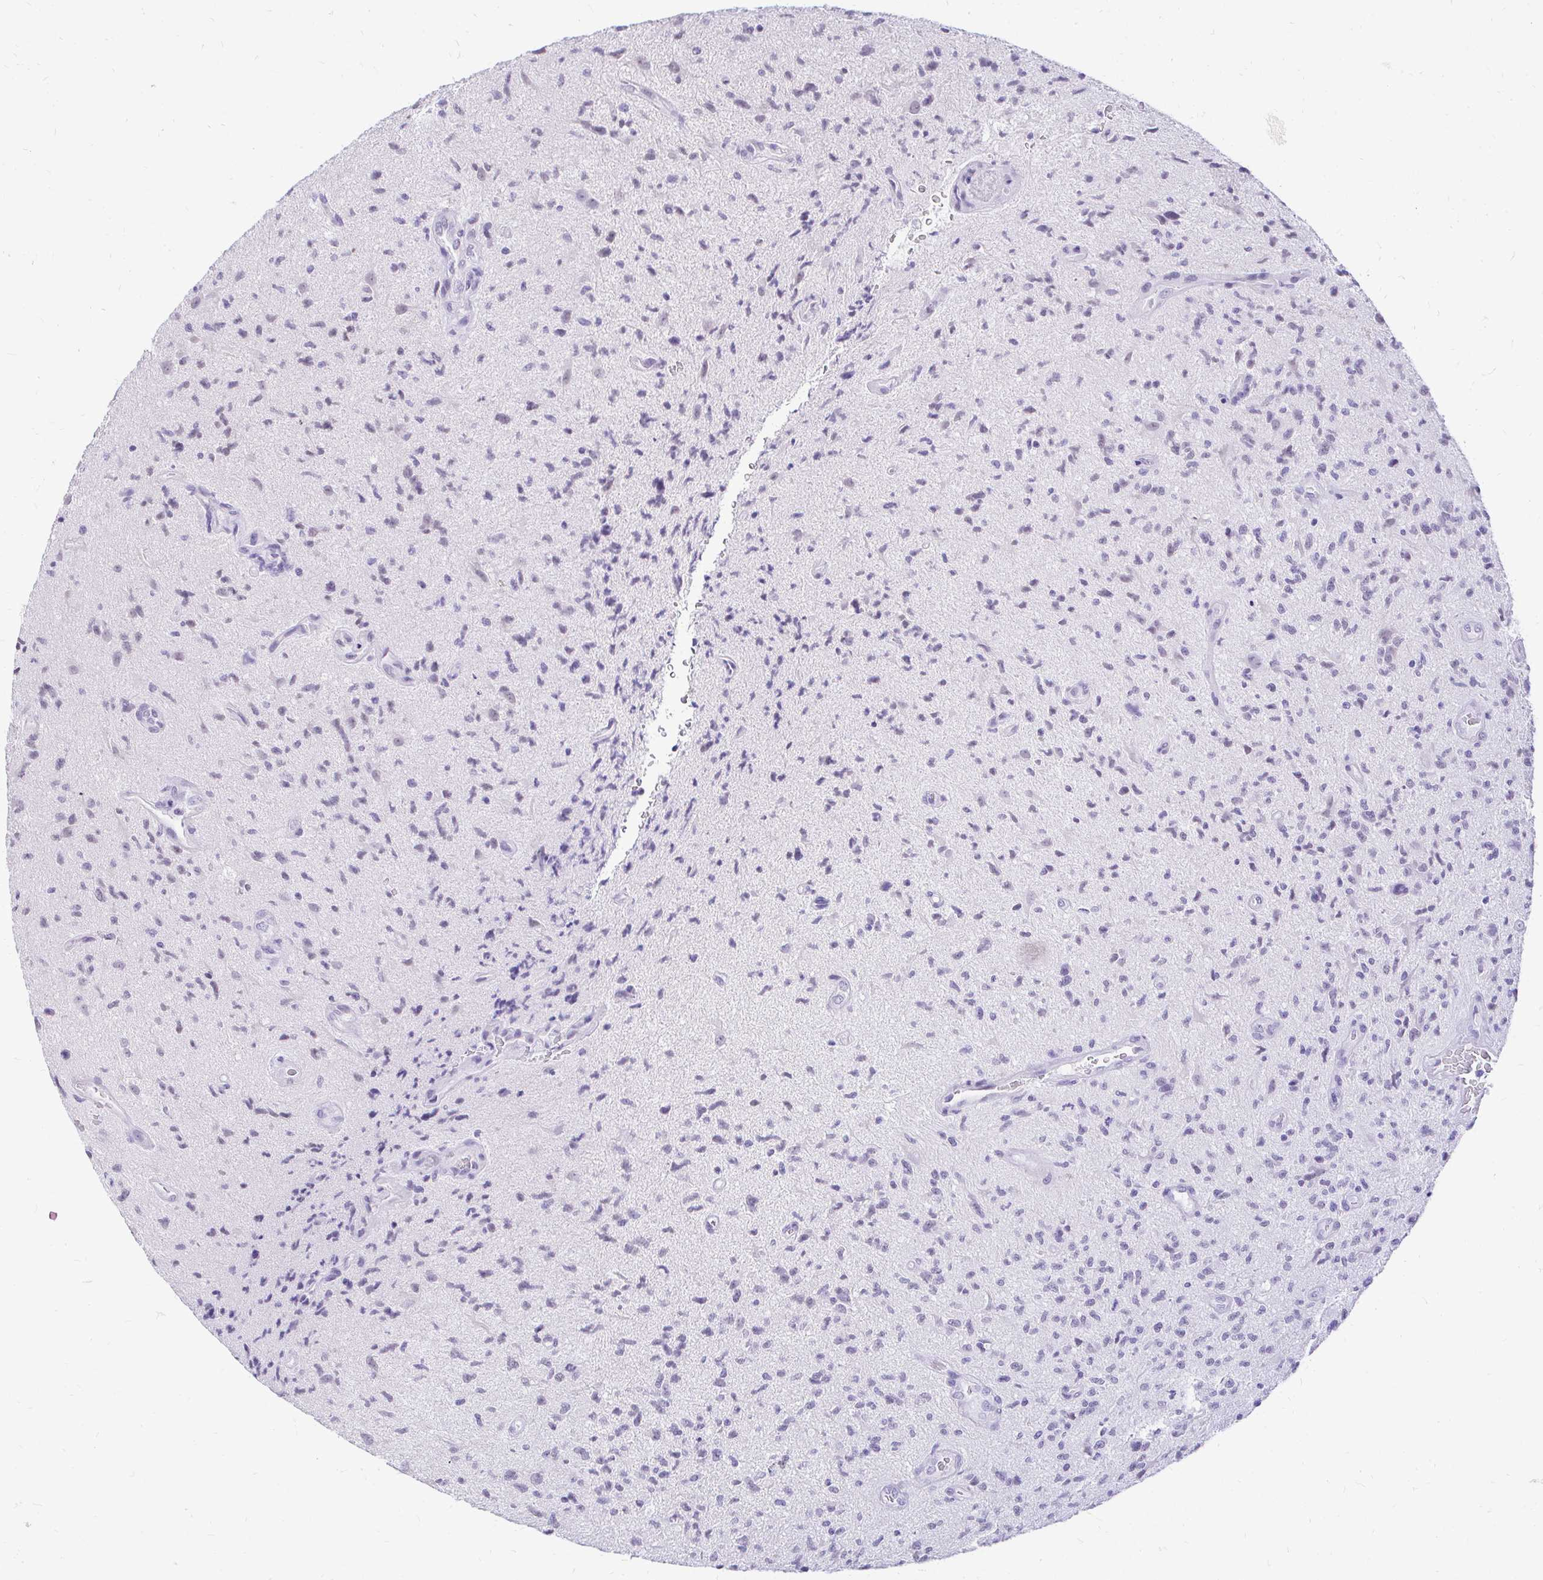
{"staining": {"intensity": "negative", "quantity": "none", "location": "none"}, "tissue": "glioma", "cell_type": "Tumor cells", "image_type": "cancer", "snomed": [{"axis": "morphology", "description": "Glioma, malignant, High grade"}, {"axis": "topography", "description": "Brain"}], "caption": "There is no significant positivity in tumor cells of malignant high-grade glioma.", "gene": "FATE1", "patient": {"sex": "male", "age": 67}}